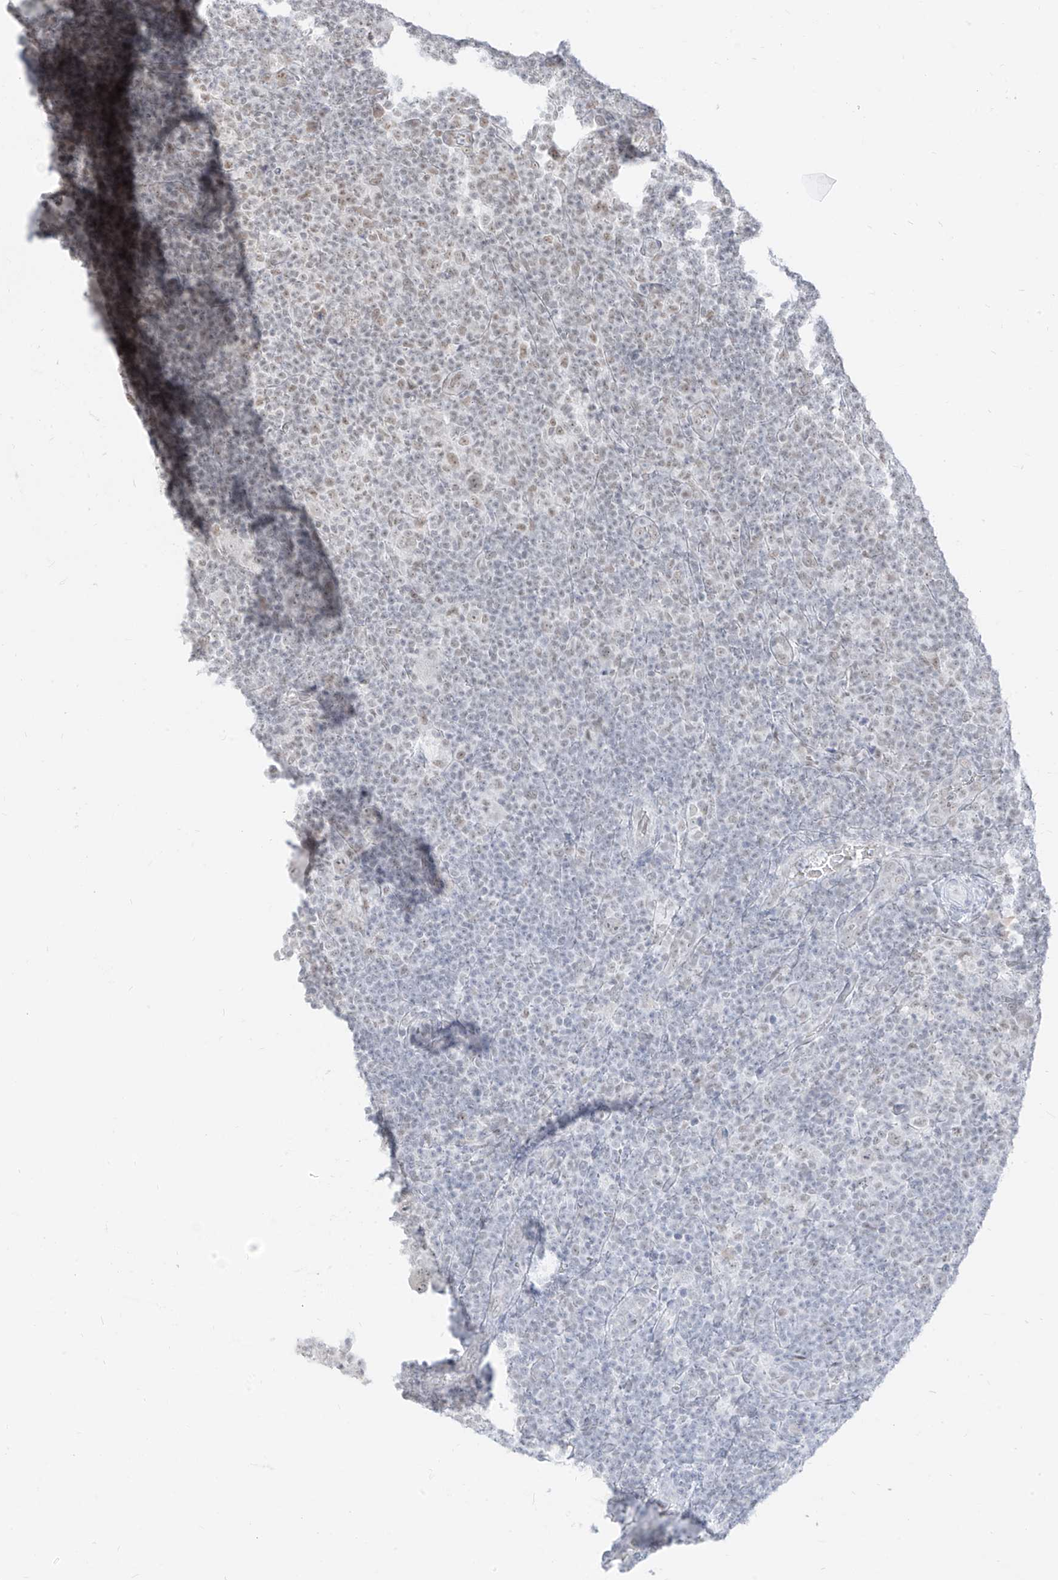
{"staining": {"intensity": "negative", "quantity": "none", "location": "none"}, "tissue": "lymphoma", "cell_type": "Tumor cells", "image_type": "cancer", "snomed": [{"axis": "morphology", "description": "Hodgkin's disease, NOS"}, {"axis": "topography", "description": "Lymph node"}], "caption": "Image shows no protein staining in tumor cells of Hodgkin's disease tissue.", "gene": "SUPT5H", "patient": {"sex": "female", "age": 57}}